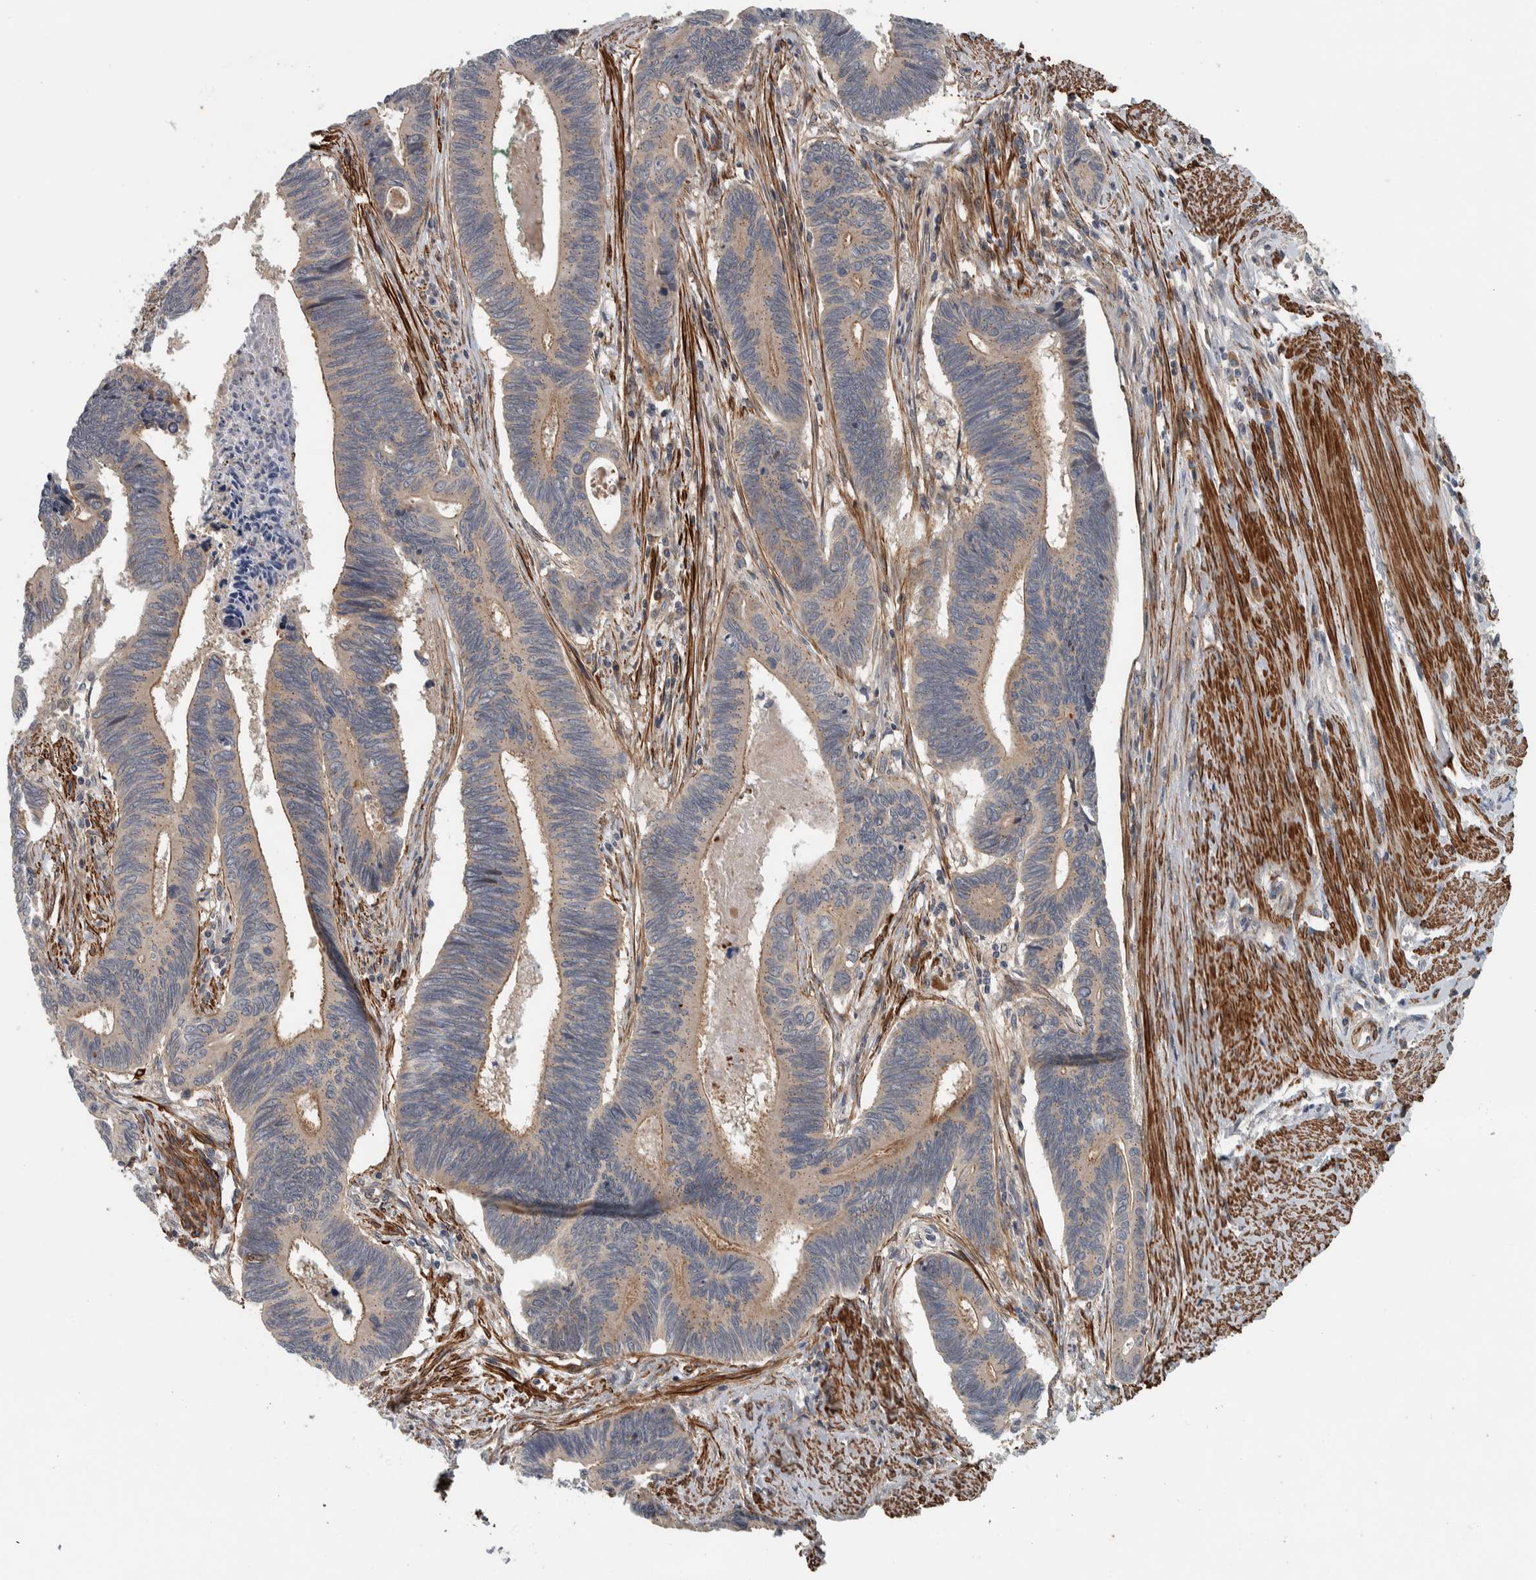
{"staining": {"intensity": "weak", "quantity": "25%-75%", "location": "cytoplasmic/membranous"}, "tissue": "pancreatic cancer", "cell_type": "Tumor cells", "image_type": "cancer", "snomed": [{"axis": "morphology", "description": "Adenocarcinoma, NOS"}, {"axis": "topography", "description": "Pancreas"}], "caption": "Protein staining shows weak cytoplasmic/membranous expression in about 25%-75% of tumor cells in pancreatic cancer (adenocarcinoma).", "gene": "LBHD1", "patient": {"sex": "female", "age": 70}}